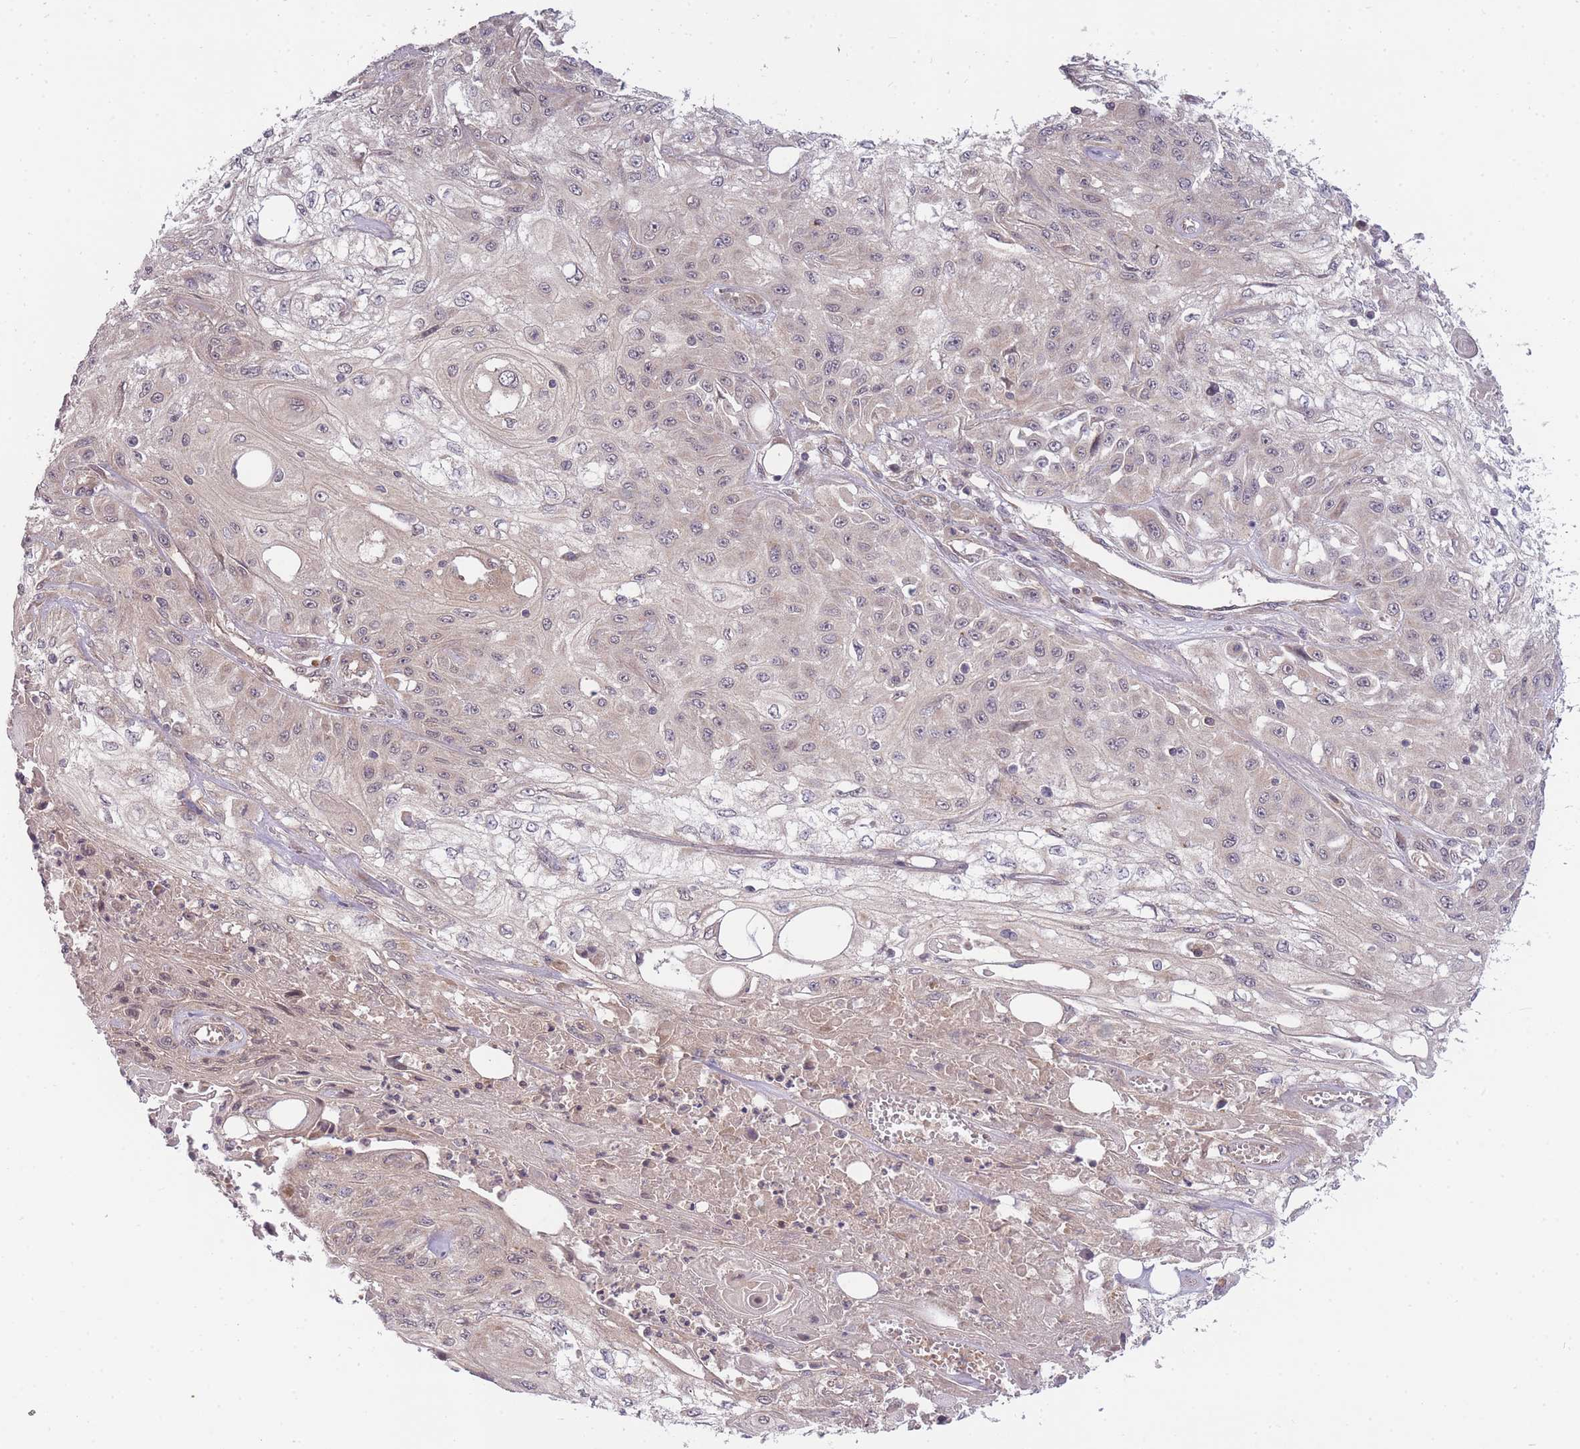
{"staining": {"intensity": "negative", "quantity": "none", "location": "none"}, "tissue": "skin cancer", "cell_type": "Tumor cells", "image_type": "cancer", "snomed": [{"axis": "morphology", "description": "Squamous cell carcinoma, NOS"}, {"axis": "morphology", "description": "Squamous cell carcinoma, metastatic, NOS"}, {"axis": "topography", "description": "Skin"}, {"axis": "topography", "description": "Lymph node"}], "caption": "Metastatic squamous cell carcinoma (skin) was stained to show a protein in brown. There is no significant staining in tumor cells.", "gene": "SMC6", "patient": {"sex": "male", "age": 75}}